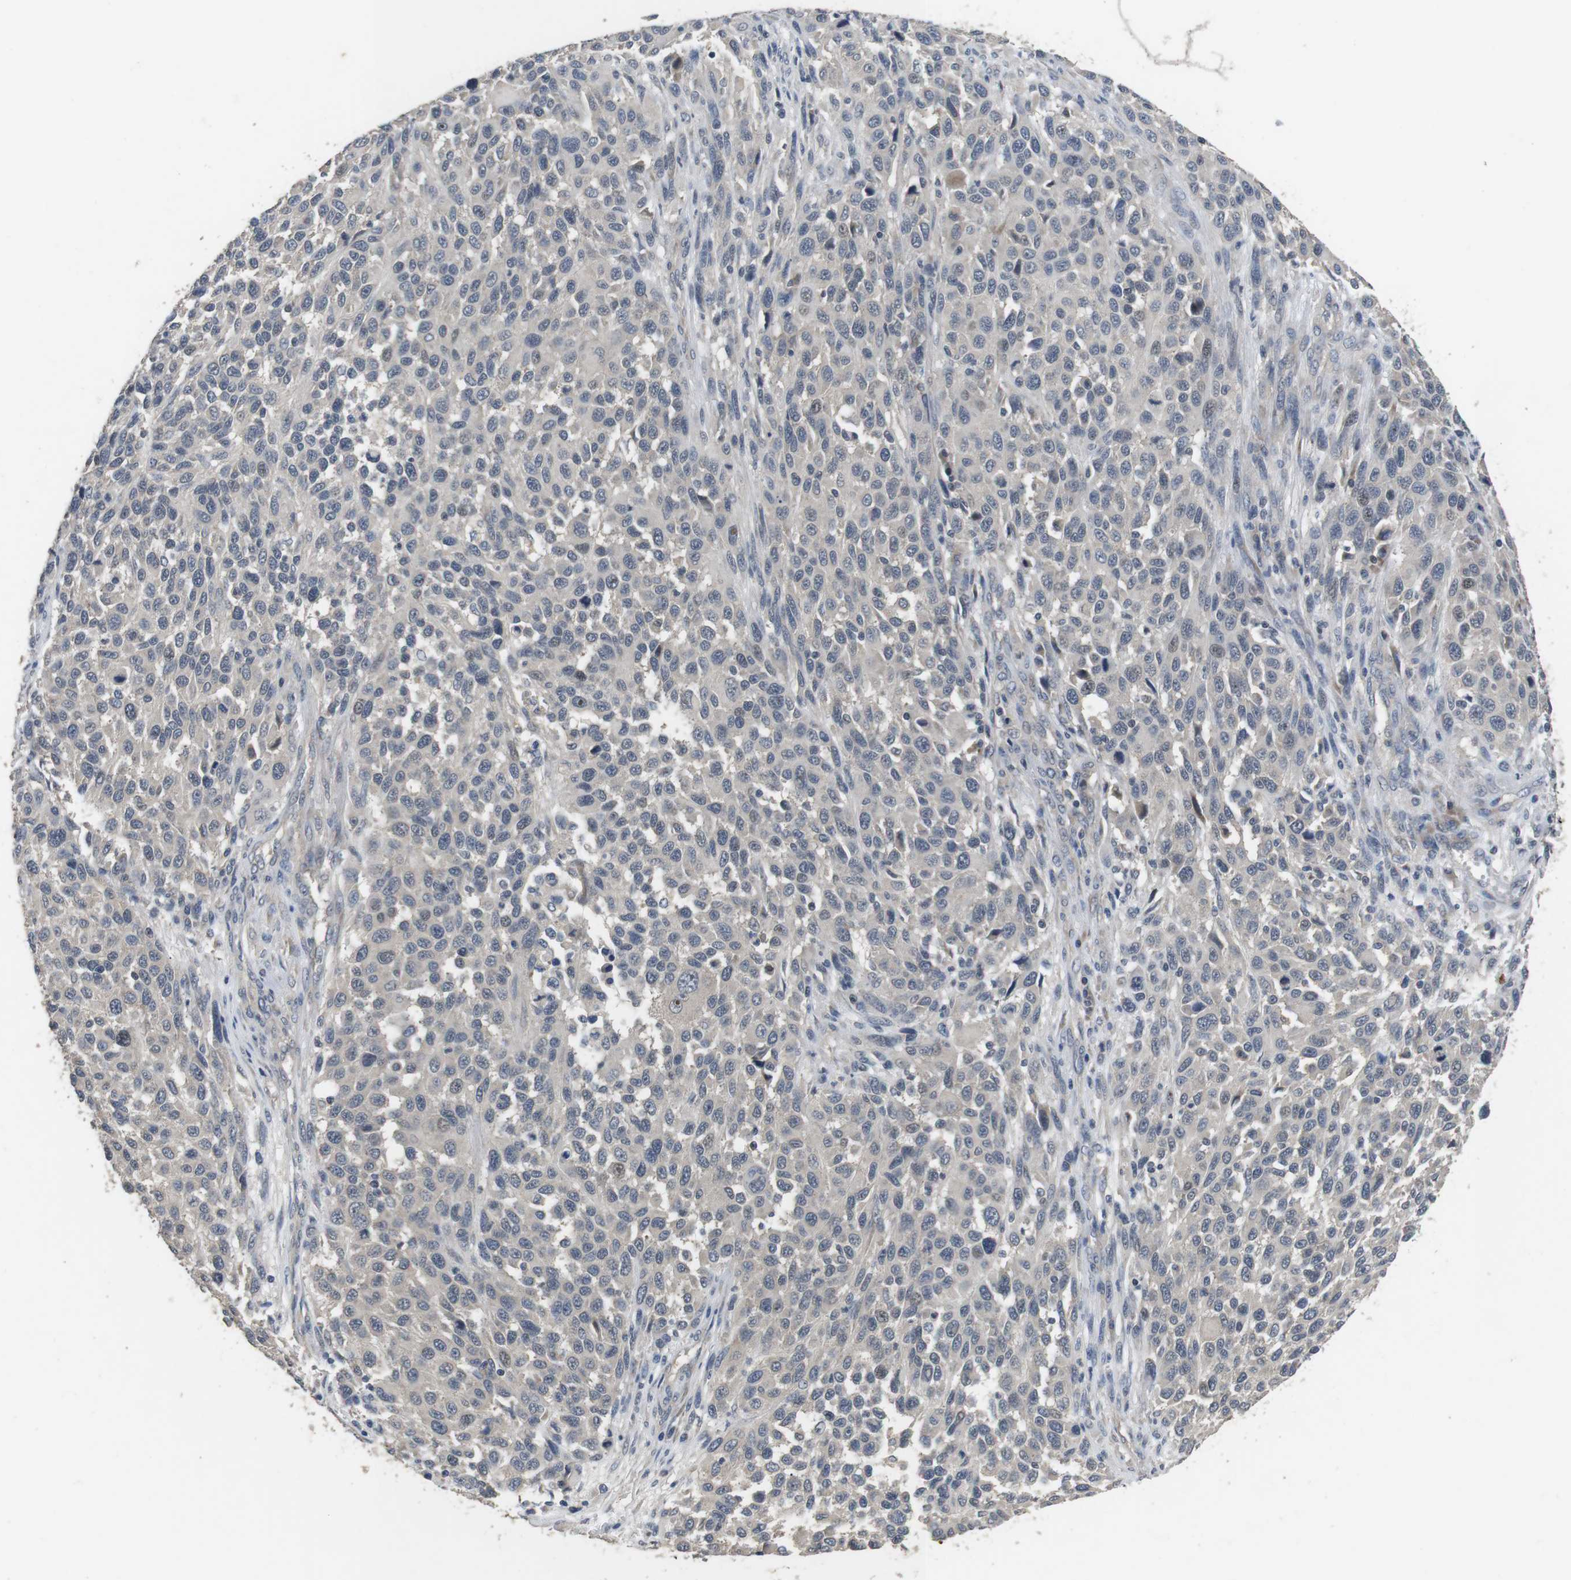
{"staining": {"intensity": "negative", "quantity": "none", "location": "none"}, "tissue": "melanoma", "cell_type": "Tumor cells", "image_type": "cancer", "snomed": [{"axis": "morphology", "description": "Malignant melanoma, Metastatic site"}, {"axis": "topography", "description": "Lymph node"}], "caption": "Malignant melanoma (metastatic site) stained for a protein using immunohistochemistry (IHC) displays no positivity tumor cells.", "gene": "ADGRL3", "patient": {"sex": "male", "age": 61}}